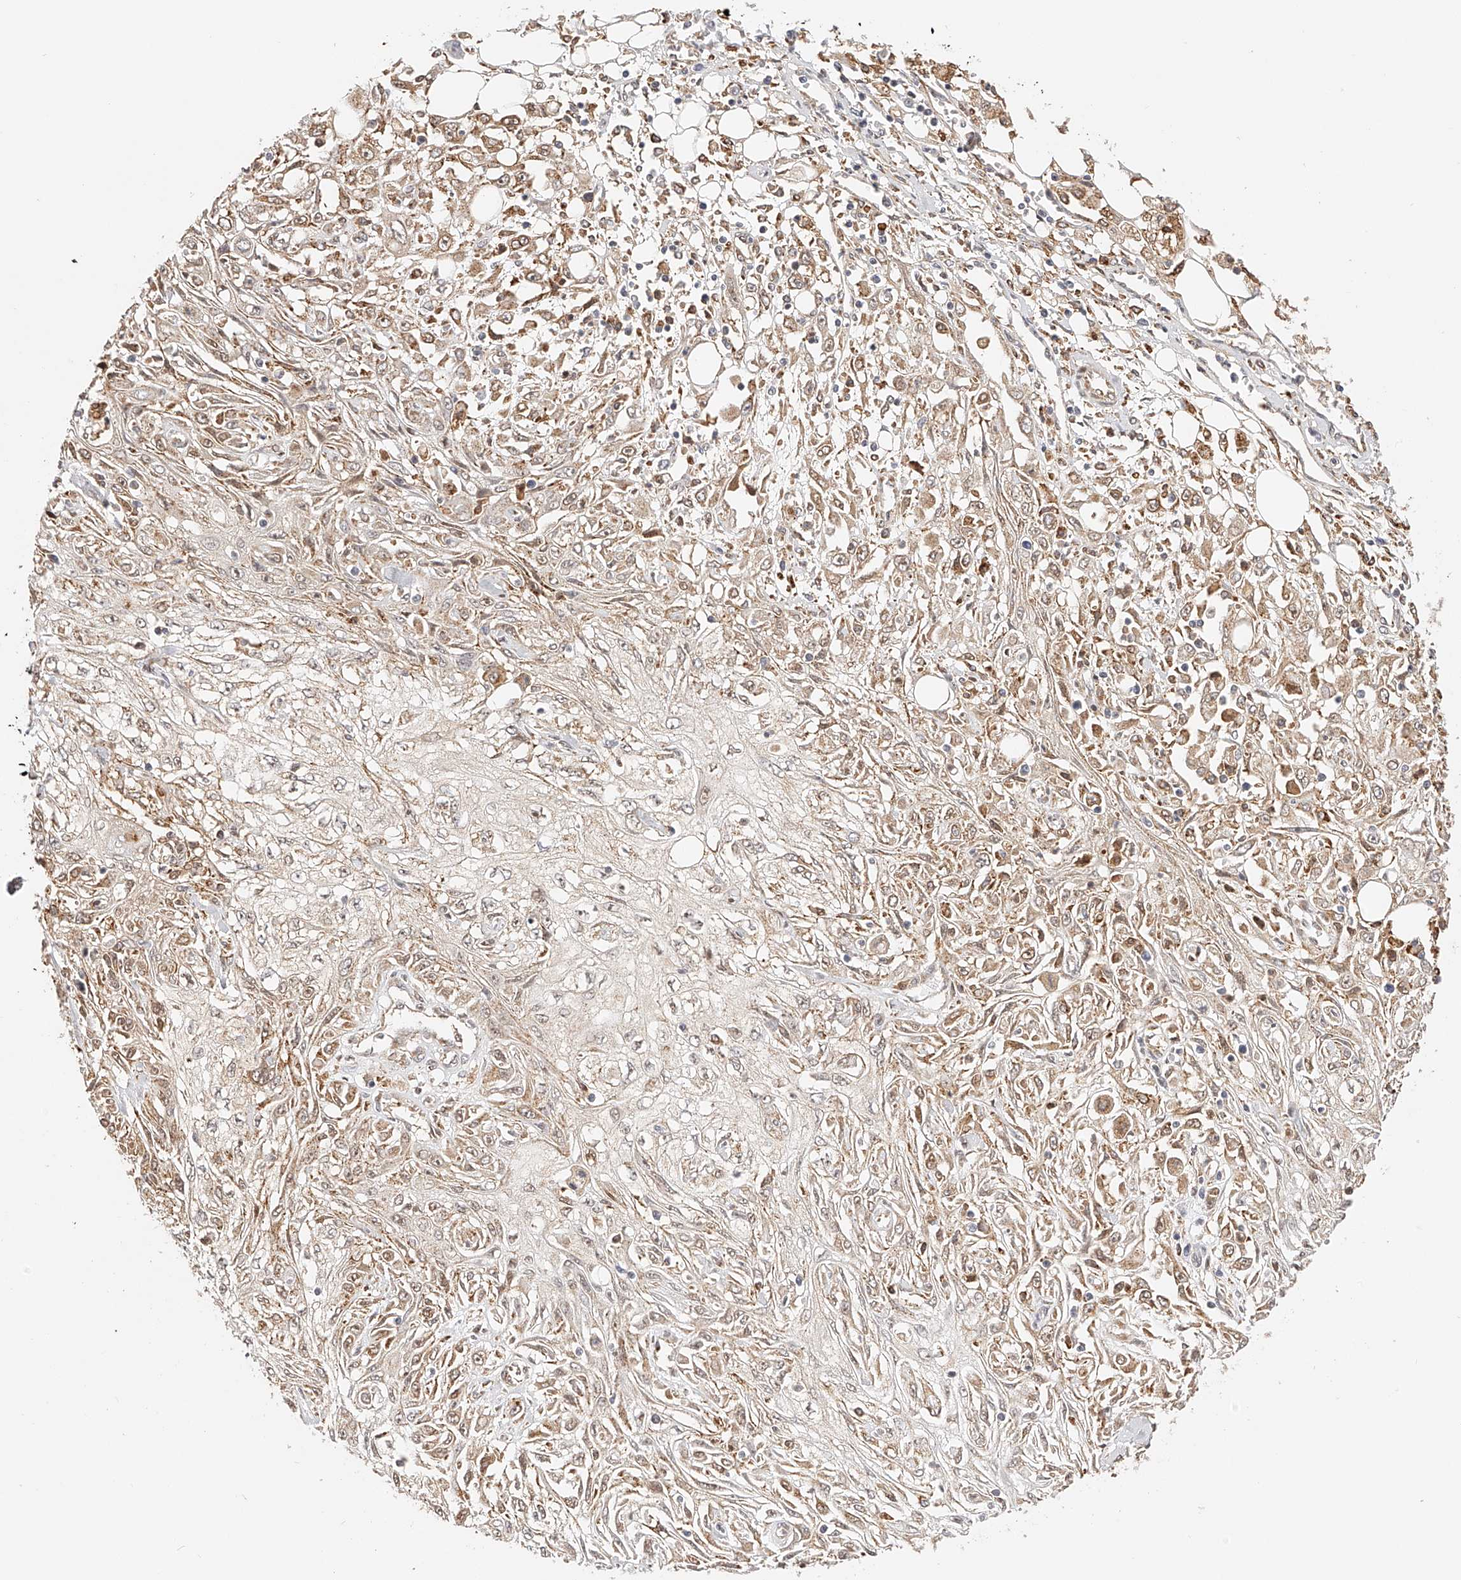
{"staining": {"intensity": "moderate", "quantity": ">75%", "location": "cytoplasmic/membranous"}, "tissue": "skin cancer", "cell_type": "Tumor cells", "image_type": "cancer", "snomed": [{"axis": "morphology", "description": "Squamous cell carcinoma, NOS"}, {"axis": "morphology", "description": "Squamous cell carcinoma, metastatic, NOS"}, {"axis": "topography", "description": "Skin"}, {"axis": "topography", "description": "Lymph node"}], "caption": "This photomicrograph displays skin metastatic squamous cell carcinoma stained with immunohistochemistry (IHC) to label a protein in brown. The cytoplasmic/membranous of tumor cells show moderate positivity for the protein. Nuclei are counter-stained blue.", "gene": "SYNC", "patient": {"sex": "male", "age": 75}}